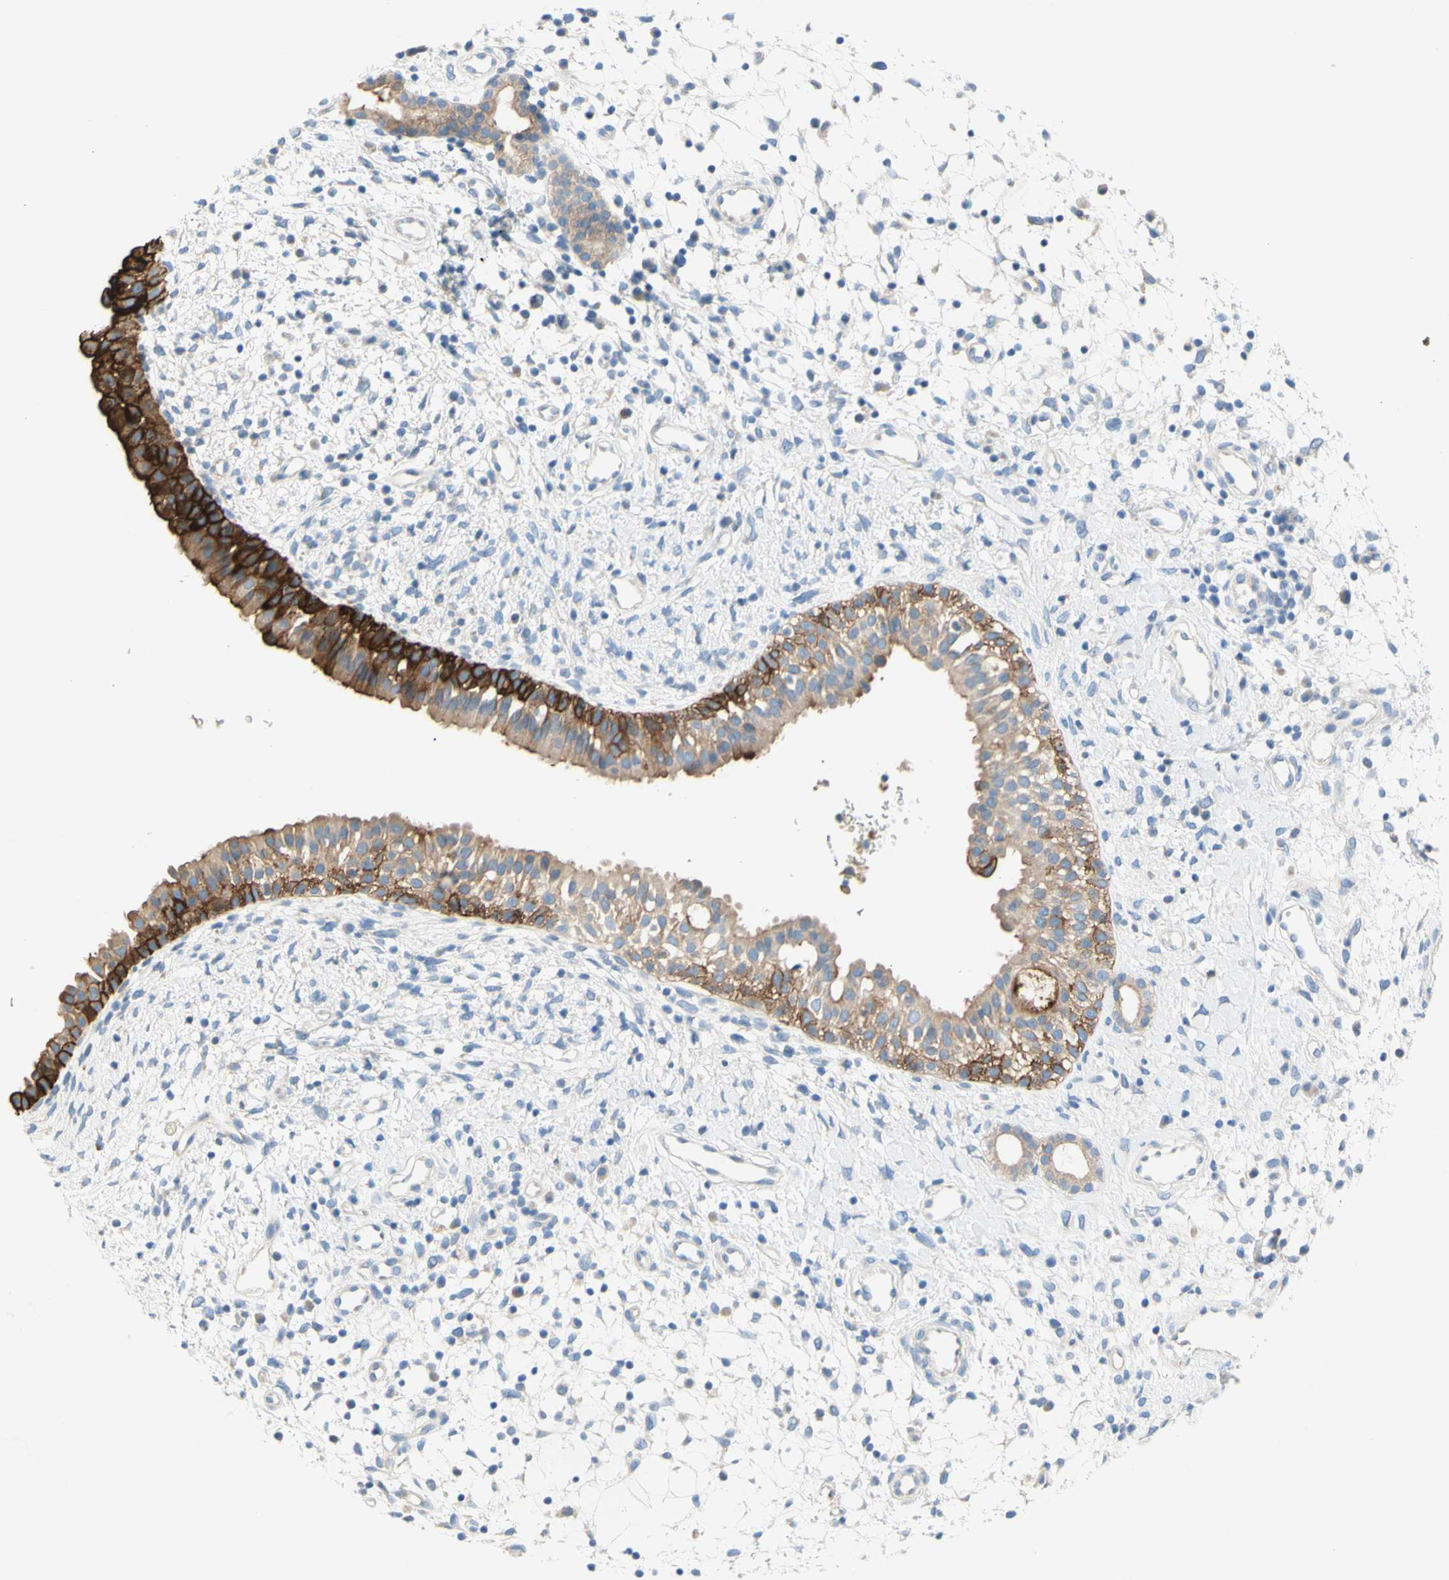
{"staining": {"intensity": "strong", "quantity": ">75%", "location": "cytoplasmic/membranous"}, "tissue": "nasopharynx", "cell_type": "Respiratory epithelial cells", "image_type": "normal", "snomed": [{"axis": "morphology", "description": "Normal tissue, NOS"}, {"axis": "topography", "description": "Nasopharynx"}], "caption": "Protein staining of normal nasopharynx displays strong cytoplasmic/membranous staining in approximately >75% of respiratory epithelial cells.", "gene": "F3", "patient": {"sex": "male", "age": 22}}